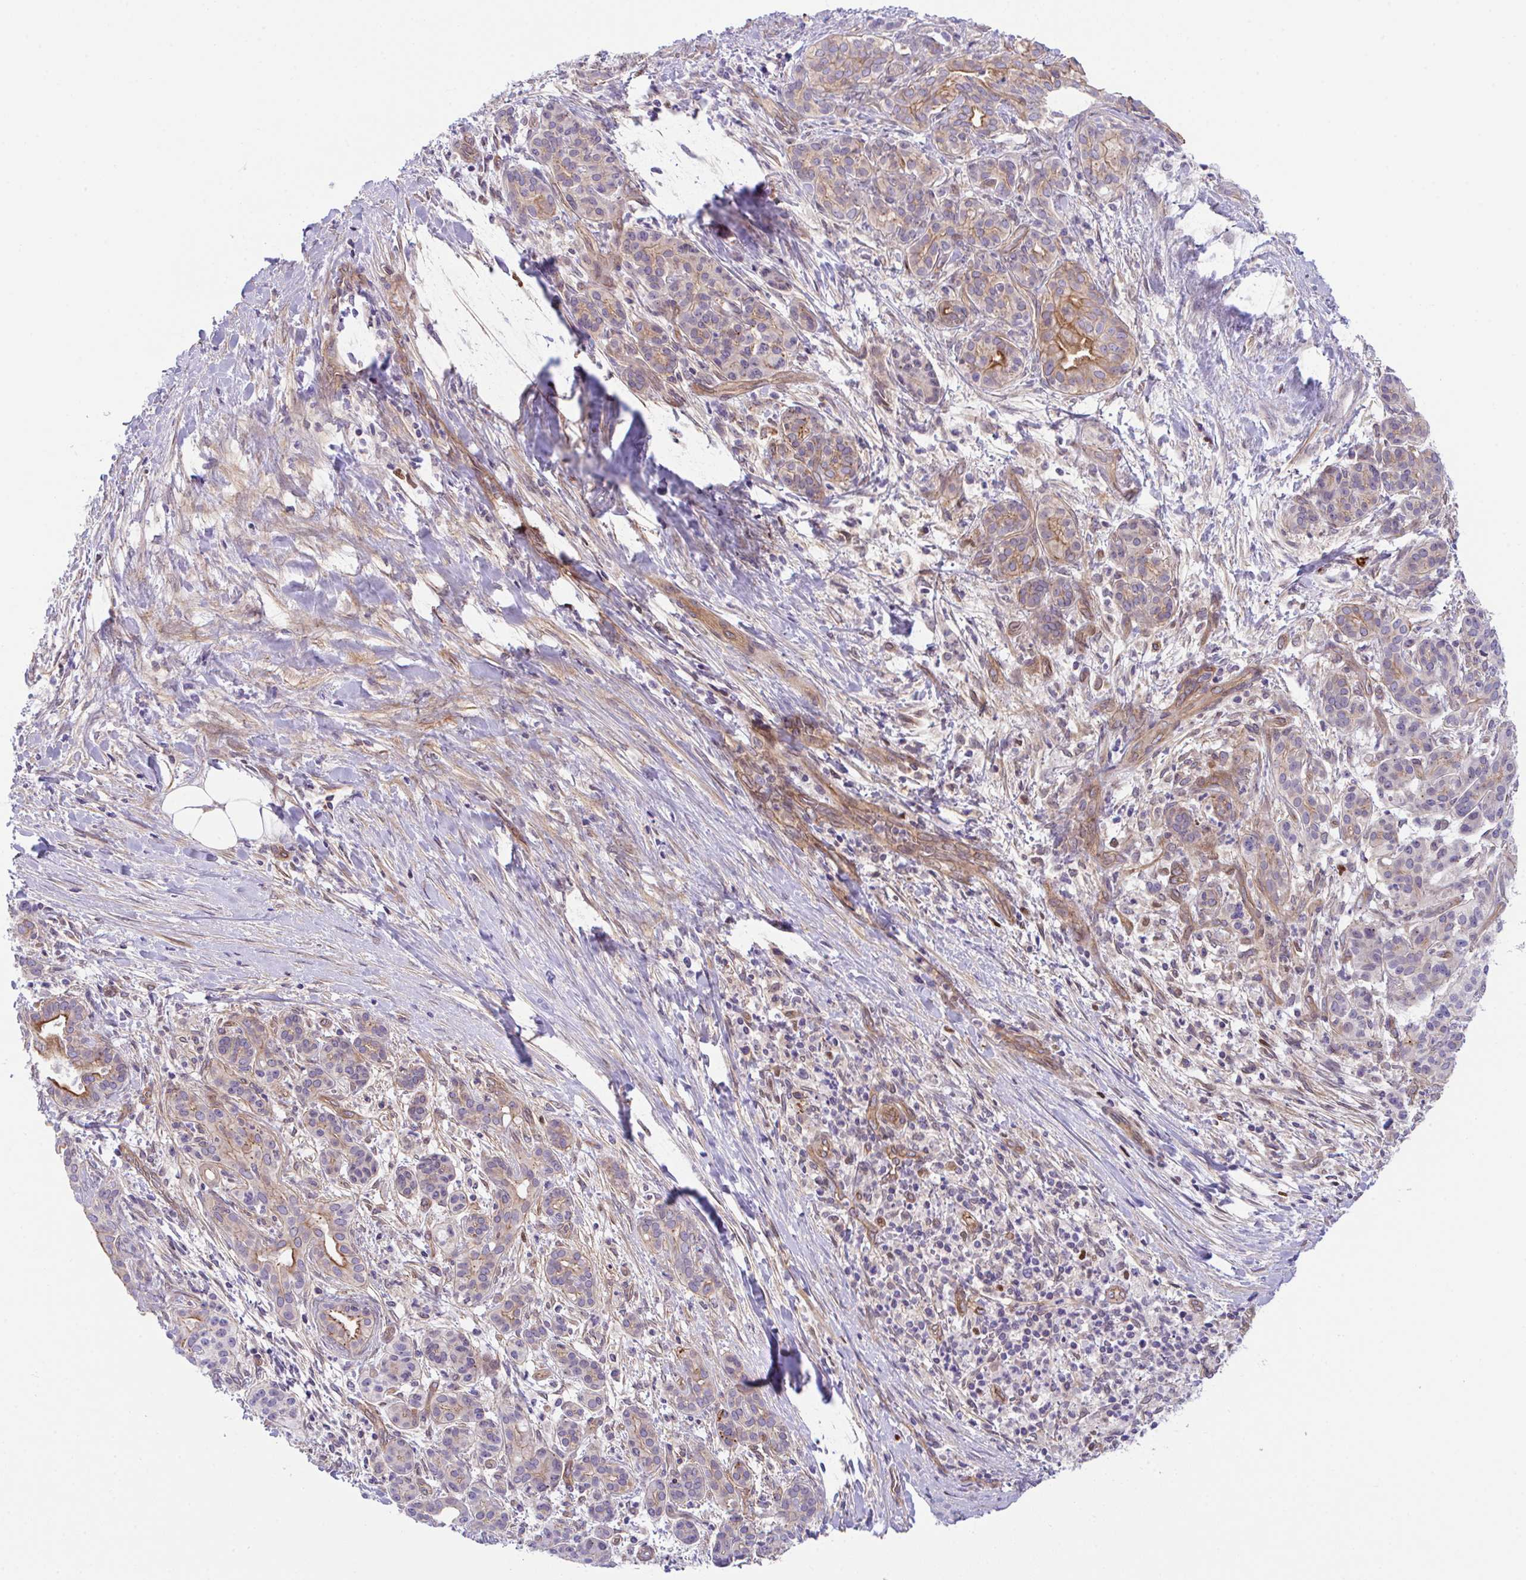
{"staining": {"intensity": "moderate", "quantity": "25%-75%", "location": "cytoplasmic/membranous"}, "tissue": "pancreatic cancer", "cell_type": "Tumor cells", "image_type": "cancer", "snomed": [{"axis": "morphology", "description": "Adenocarcinoma, NOS"}, {"axis": "topography", "description": "Pancreas"}], "caption": "This is a histology image of immunohistochemistry staining of pancreatic cancer (adenocarcinoma), which shows moderate positivity in the cytoplasmic/membranous of tumor cells.", "gene": "ZBED3", "patient": {"sex": "male", "age": 58}}